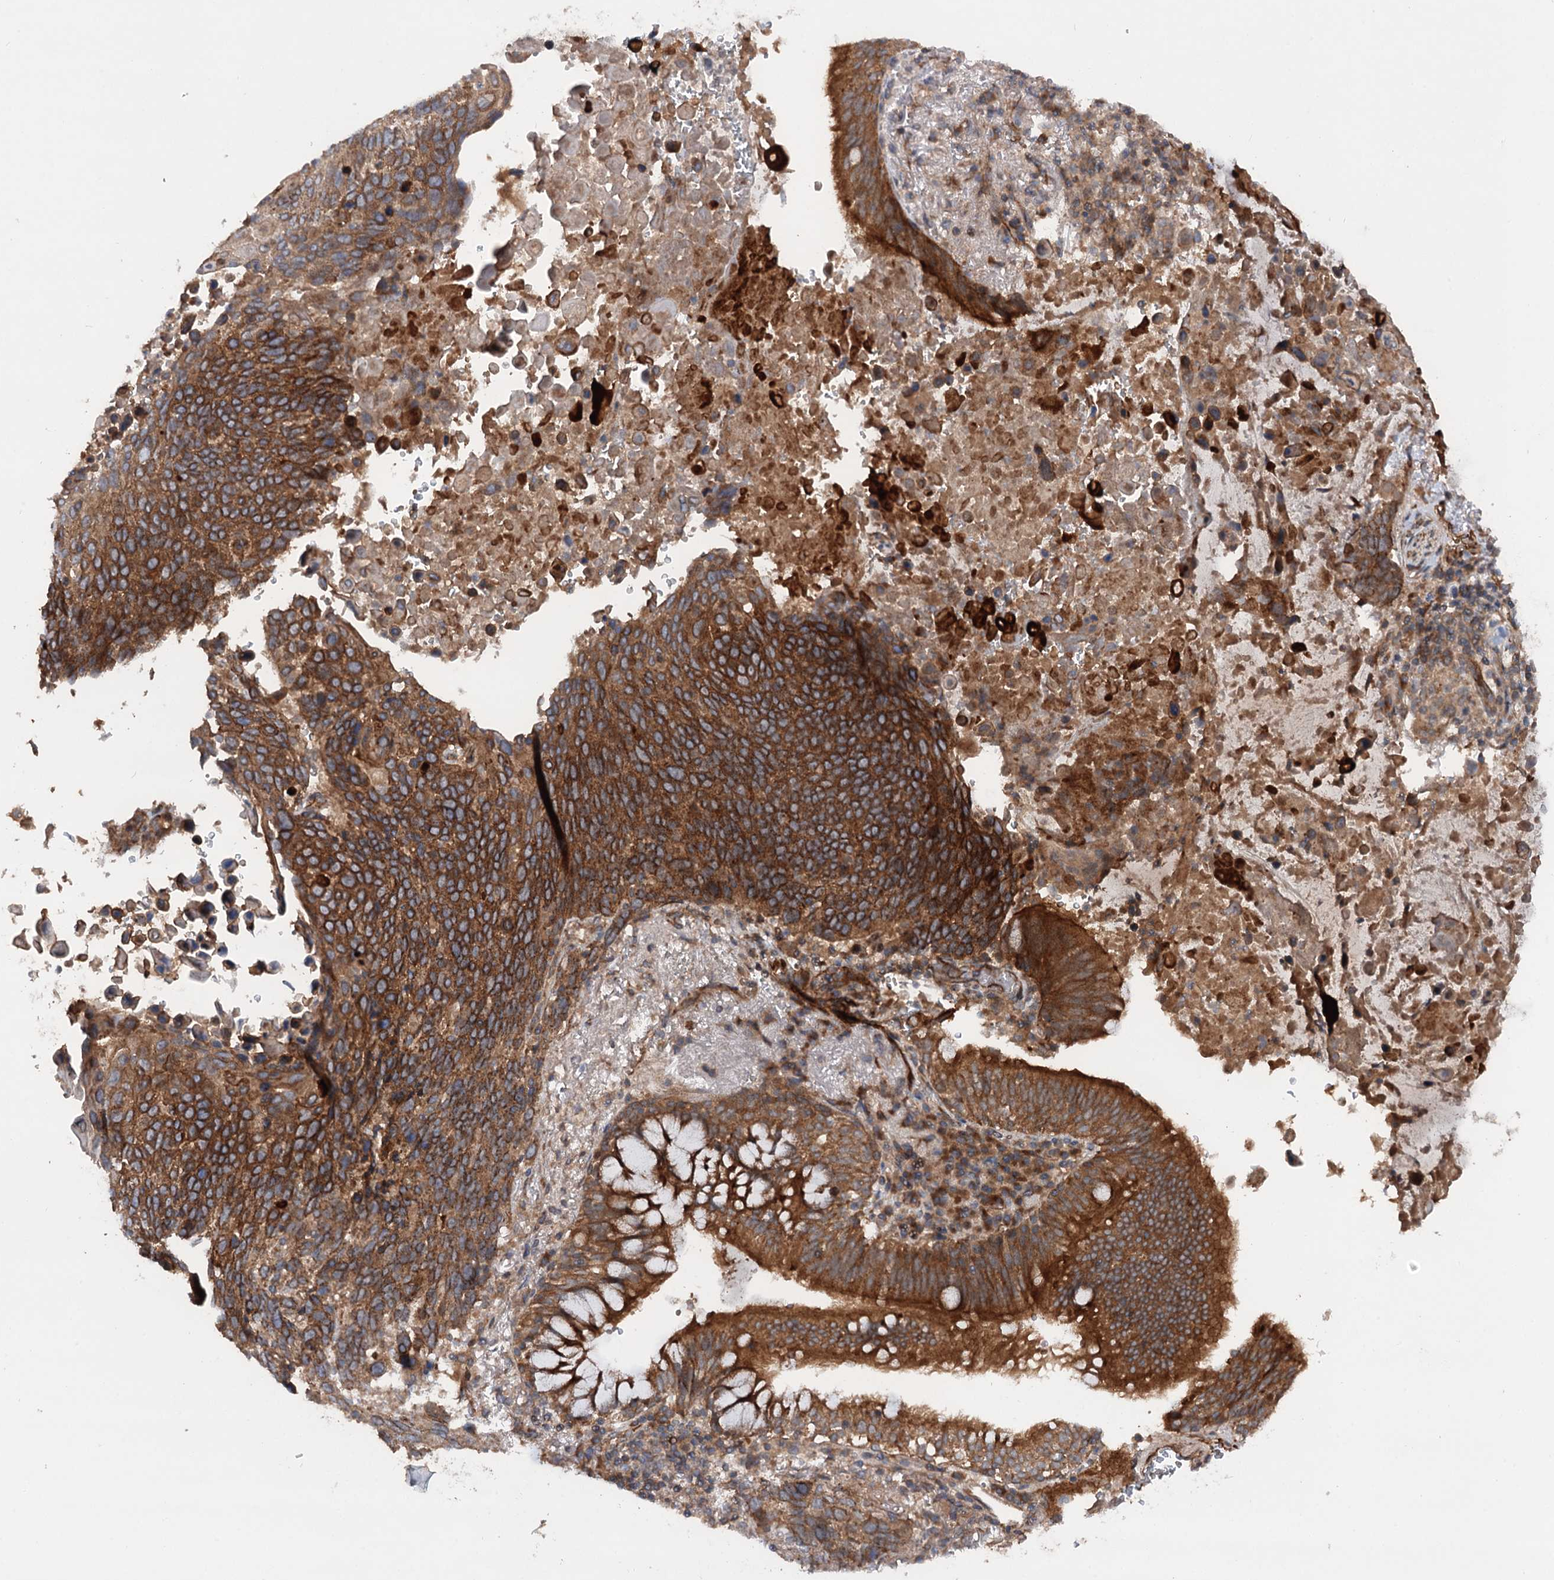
{"staining": {"intensity": "strong", "quantity": ">75%", "location": "cytoplasmic/membranous"}, "tissue": "lung cancer", "cell_type": "Tumor cells", "image_type": "cancer", "snomed": [{"axis": "morphology", "description": "Squamous cell carcinoma, NOS"}, {"axis": "topography", "description": "Lung"}], "caption": "This histopathology image exhibits immunohistochemistry staining of human lung cancer, with high strong cytoplasmic/membranous expression in about >75% of tumor cells.", "gene": "ADGRG4", "patient": {"sex": "male", "age": 66}}